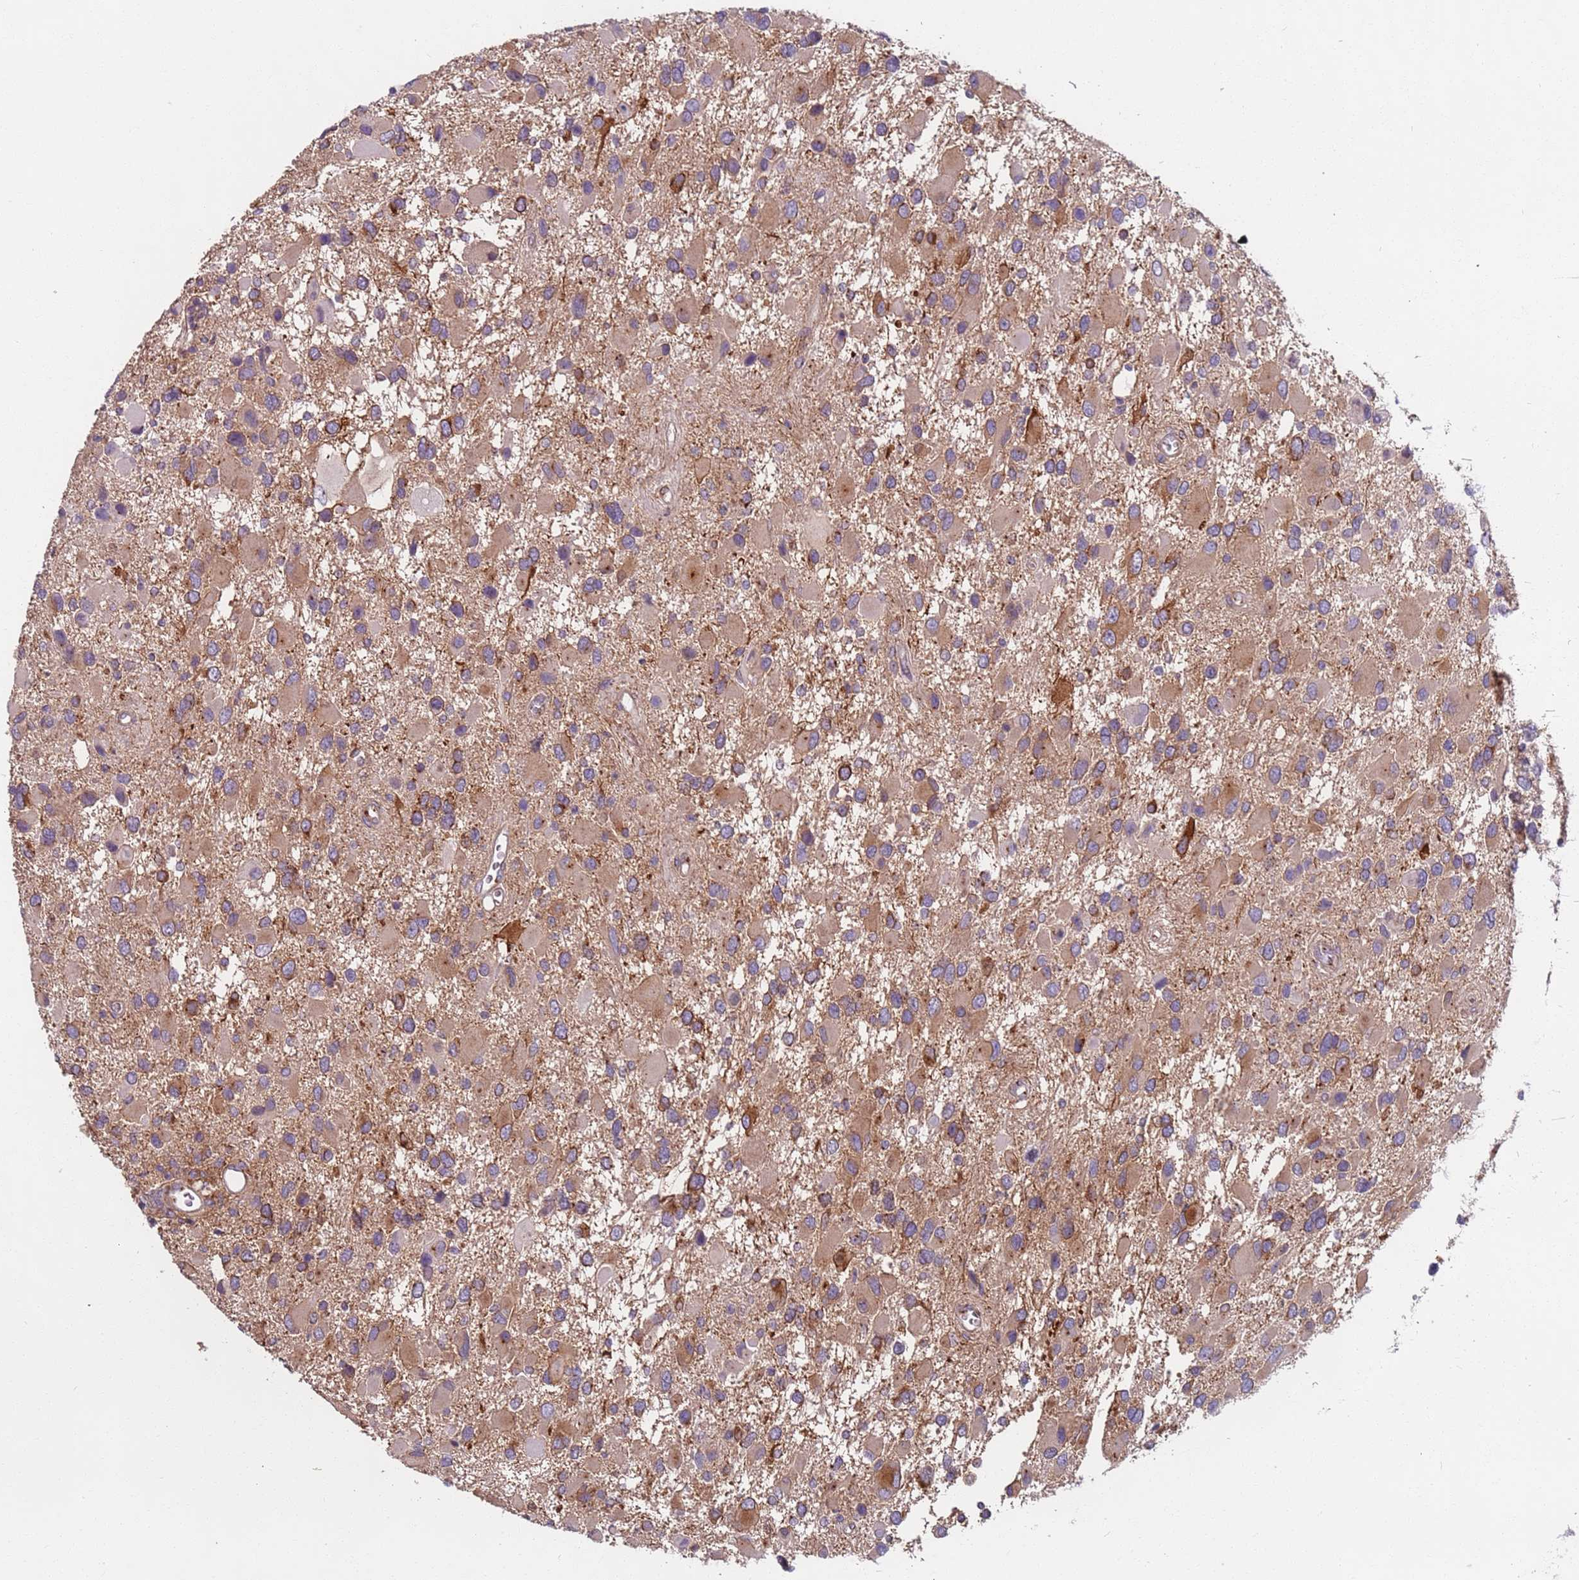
{"staining": {"intensity": "weak", "quantity": ">75%", "location": "cytoplasmic/membranous"}, "tissue": "glioma", "cell_type": "Tumor cells", "image_type": "cancer", "snomed": [{"axis": "morphology", "description": "Glioma, malignant, High grade"}, {"axis": "topography", "description": "Brain"}], "caption": "A photomicrograph of human glioma stained for a protein exhibits weak cytoplasmic/membranous brown staining in tumor cells. Immunohistochemistry (ihc) stains the protein in brown and the nuclei are stained blue.", "gene": "AKTIP", "patient": {"sex": "male", "age": 53}}